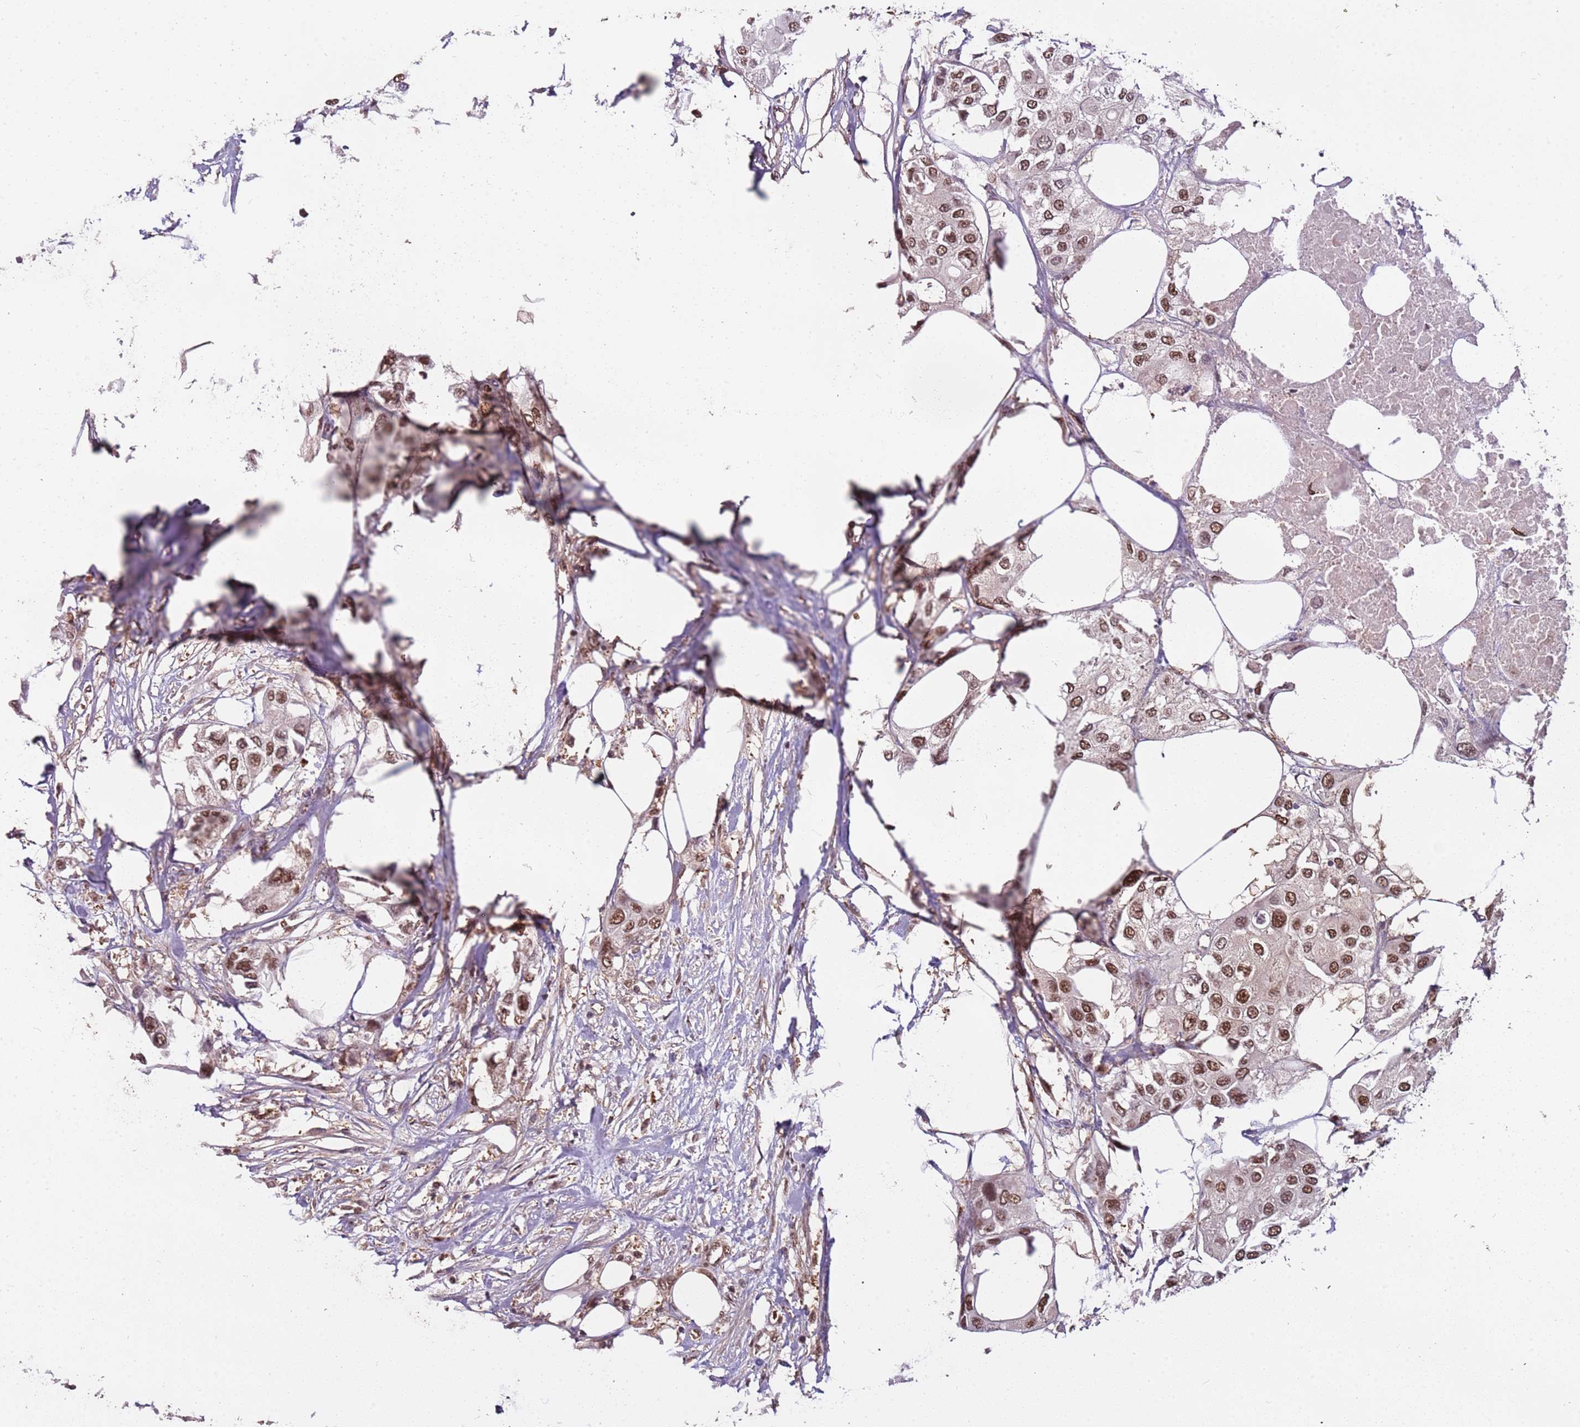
{"staining": {"intensity": "moderate", "quantity": ">75%", "location": "nuclear"}, "tissue": "urothelial cancer", "cell_type": "Tumor cells", "image_type": "cancer", "snomed": [{"axis": "morphology", "description": "Urothelial carcinoma, High grade"}, {"axis": "topography", "description": "Urinary bladder"}], "caption": "This photomicrograph demonstrates immunohistochemistry (IHC) staining of human high-grade urothelial carcinoma, with medium moderate nuclear staining in approximately >75% of tumor cells.", "gene": "PGLS", "patient": {"sex": "male", "age": 64}}